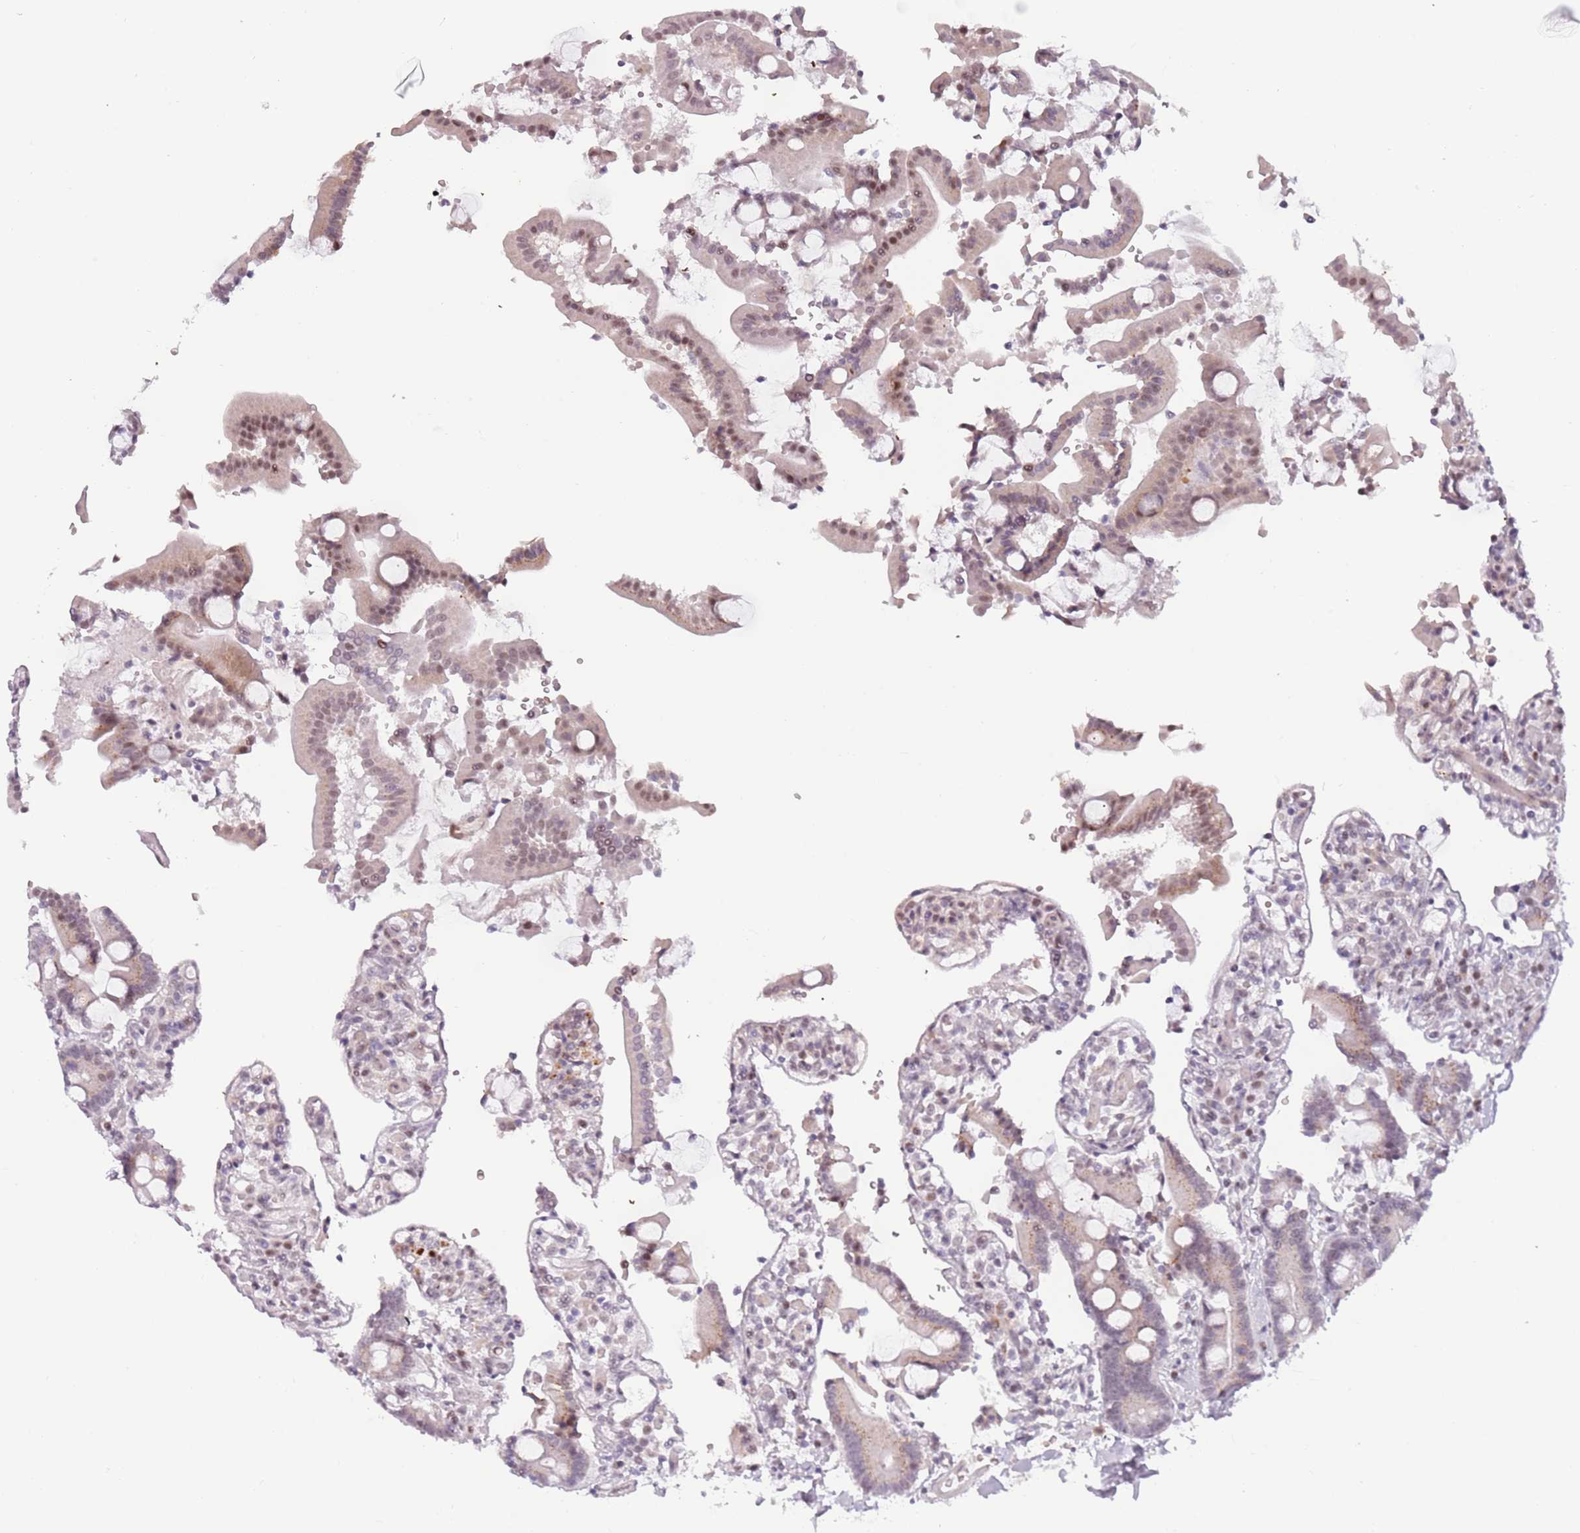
{"staining": {"intensity": "moderate", "quantity": "25%-75%", "location": "cytoplasmic/membranous,nuclear"}, "tissue": "duodenum", "cell_type": "Glandular cells", "image_type": "normal", "snomed": [{"axis": "morphology", "description": "Normal tissue, NOS"}, {"axis": "topography", "description": "Duodenum"}], "caption": "Immunohistochemical staining of unremarkable human duodenum exhibits 25%-75% levels of moderate cytoplasmic/membranous,nuclear protein positivity in about 25%-75% of glandular cells.", "gene": "REXO4", "patient": {"sex": "male", "age": 55}}